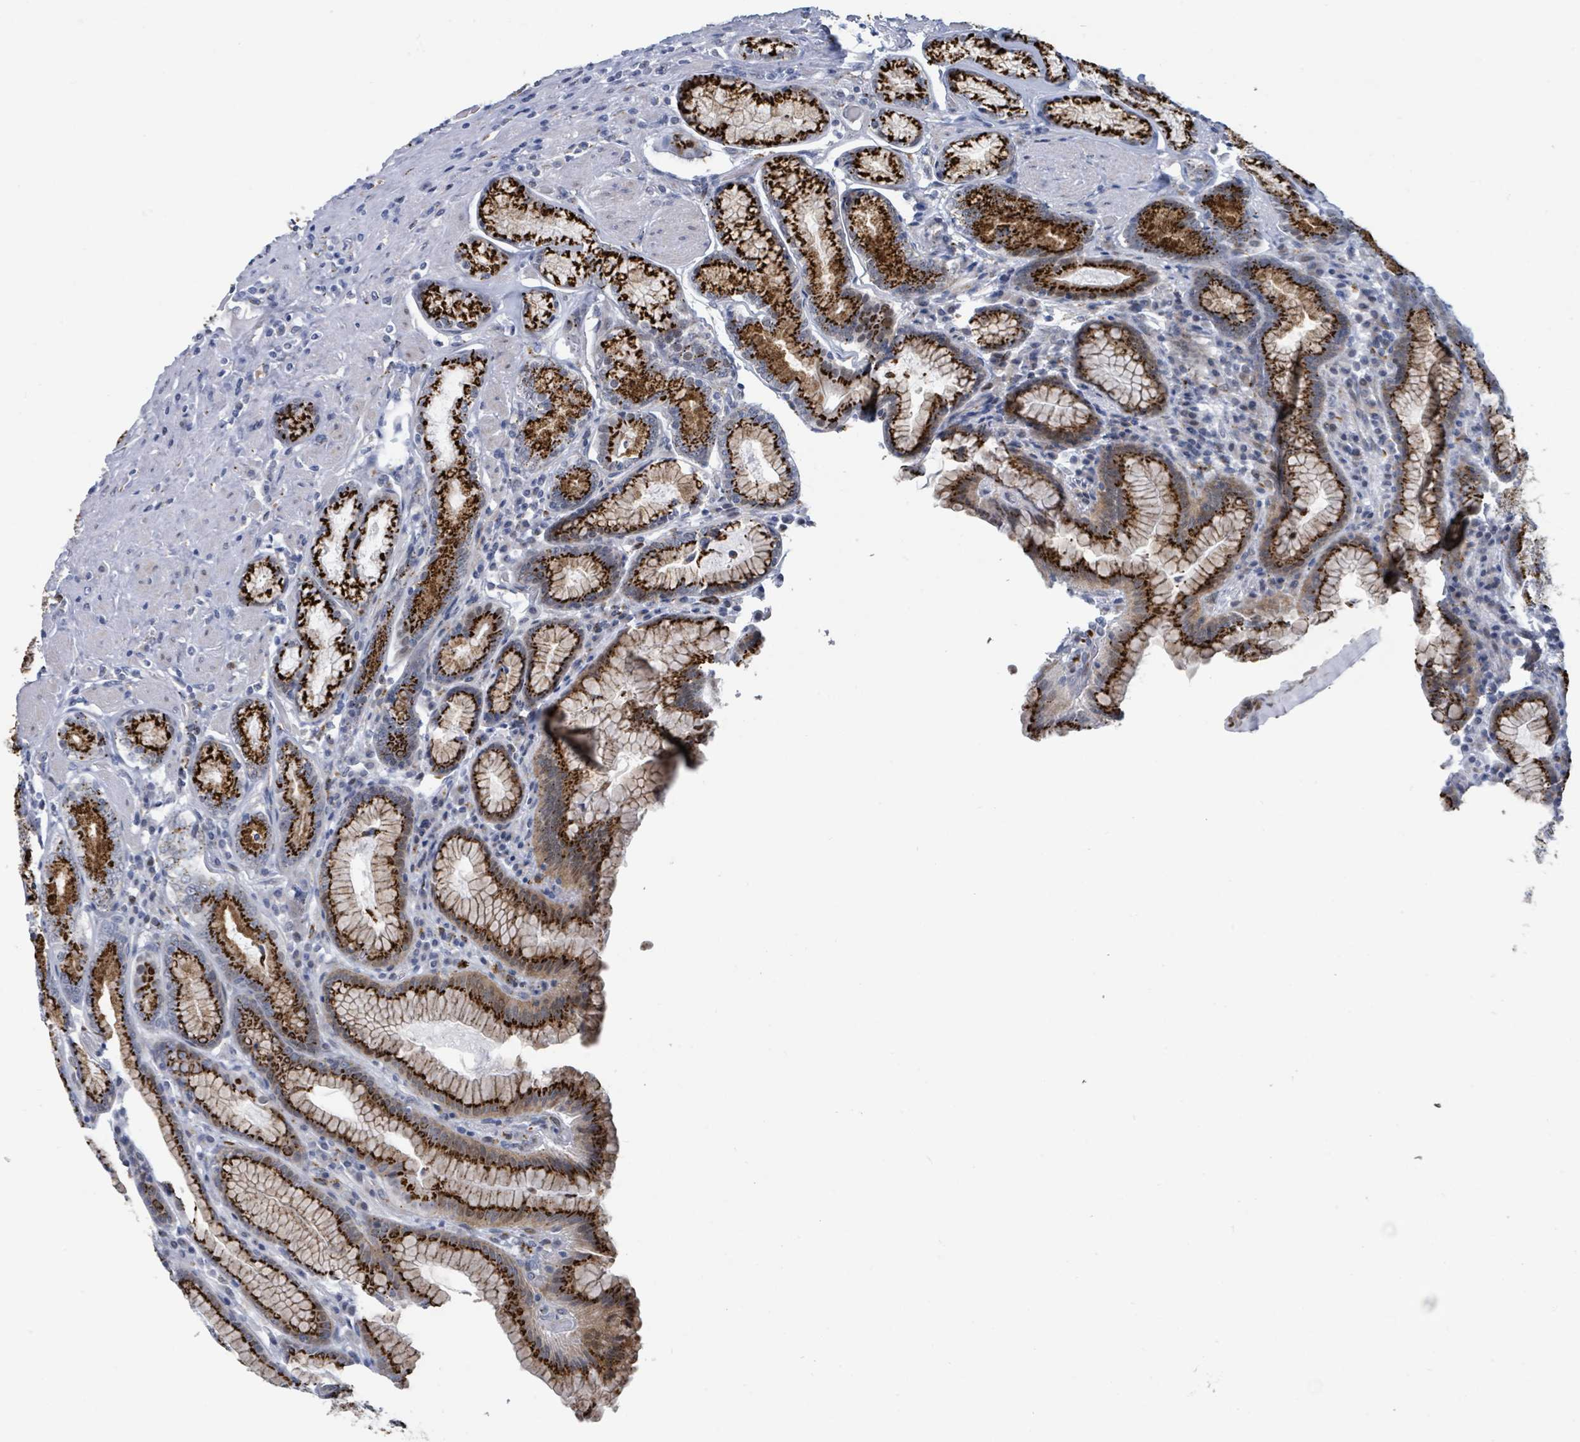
{"staining": {"intensity": "strong", "quantity": "25%-75%", "location": "cytoplasmic/membranous"}, "tissue": "stomach", "cell_type": "Glandular cells", "image_type": "normal", "snomed": [{"axis": "morphology", "description": "Normal tissue, NOS"}, {"axis": "topography", "description": "Stomach, upper"}, {"axis": "topography", "description": "Stomach, lower"}], "caption": "This image reveals benign stomach stained with immunohistochemistry to label a protein in brown. The cytoplasmic/membranous of glandular cells show strong positivity for the protein. Nuclei are counter-stained blue.", "gene": "DCAF5", "patient": {"sex": "female", "age": 76}}